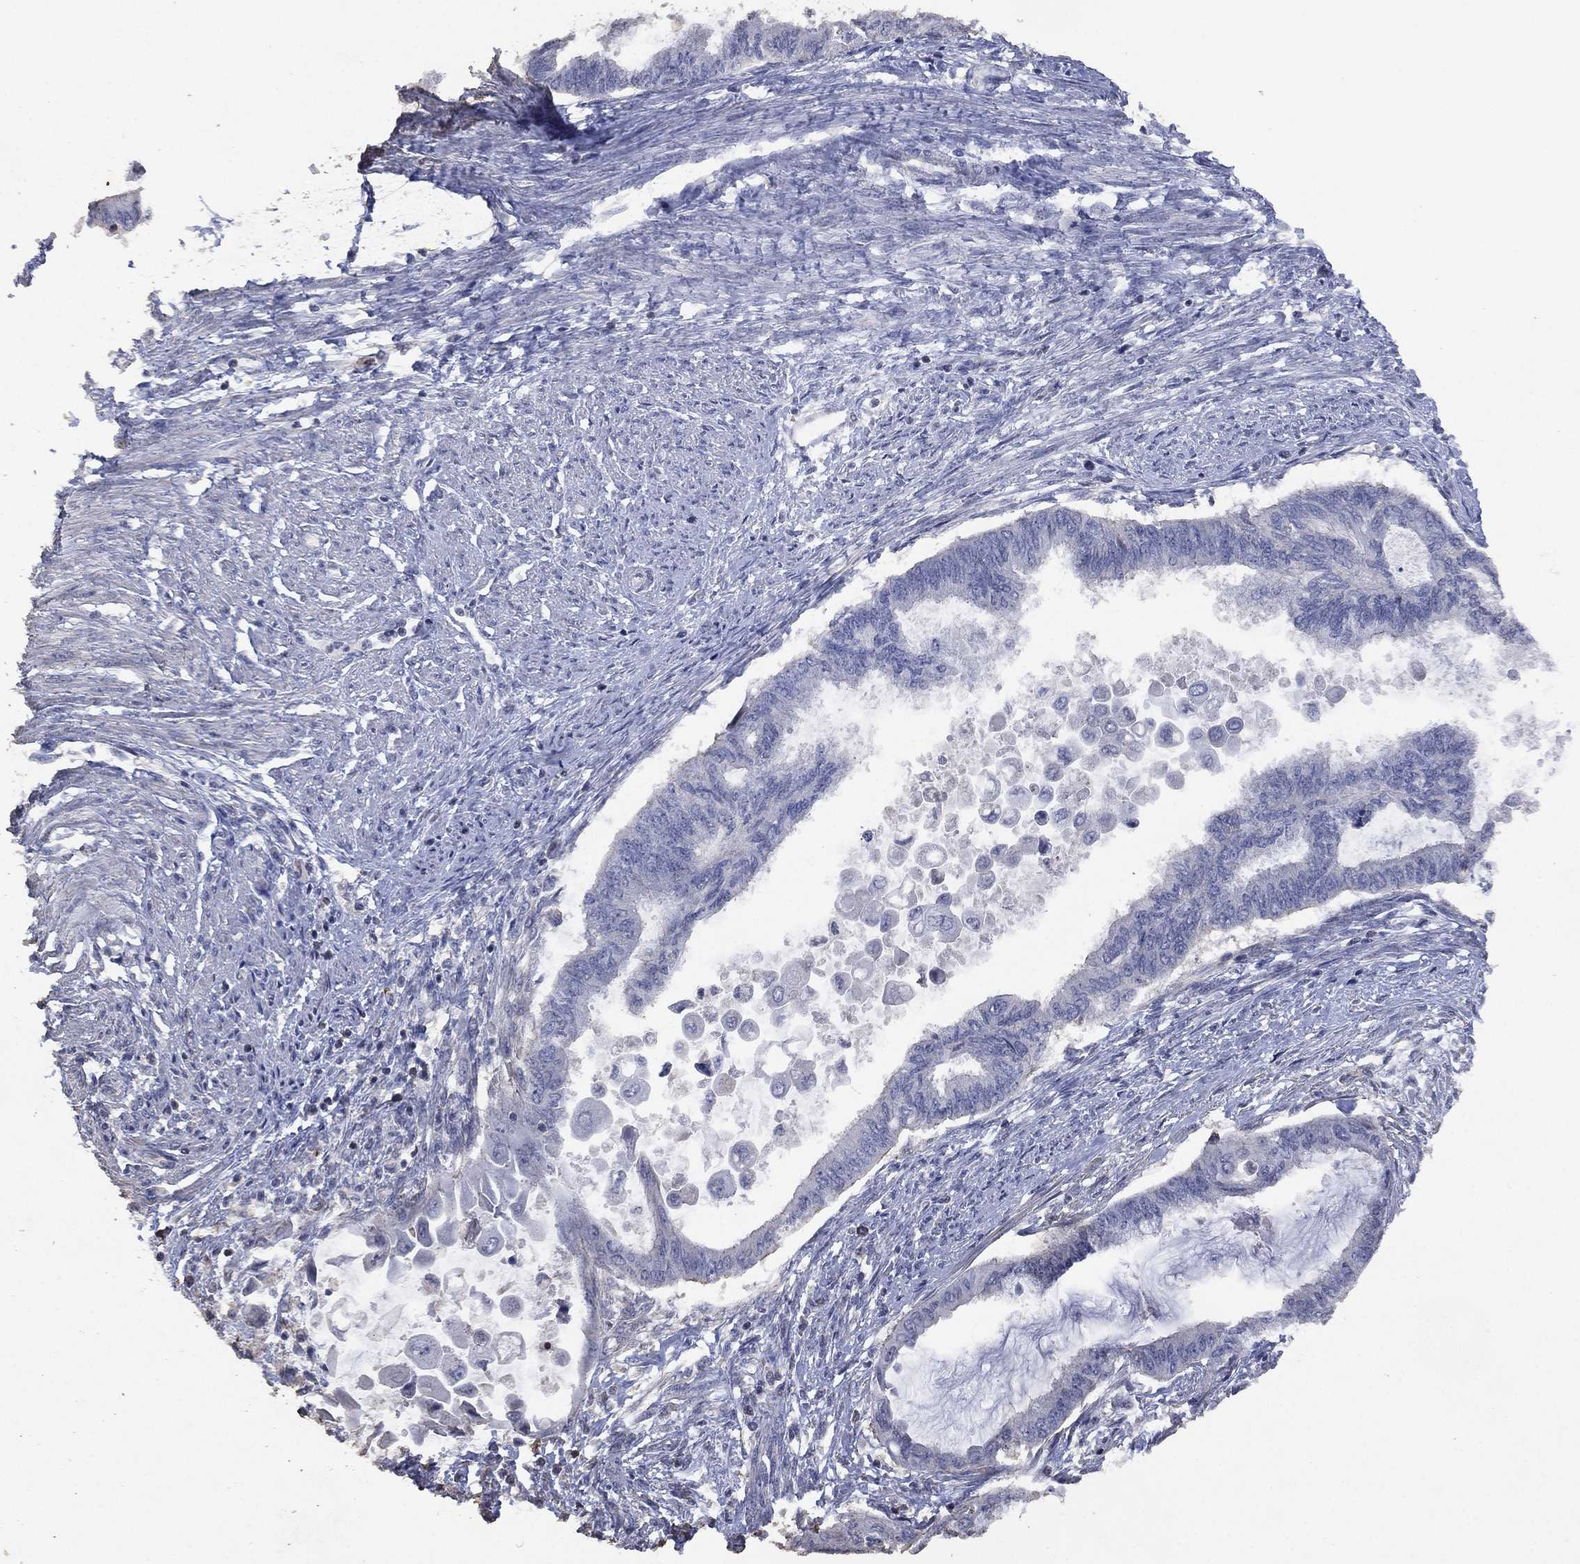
{"staining": {"intensity": "negative", "quantity": "none", "location": "none"}, "tissue": "endometrial cancer", "cell_type": "Tumor cells", "image_type": "cancer", "snomed": [{"axis": "morphology", "description": "Adenocarcinoma, NOS"}, {"axis": "topography", "description": "Endometrium"}], "caption": "The photomicrograph exhibits no significant positivity in tumor cells of endometrial cancer.", "gene": "ADPRHL1", "patient": {"sex": "female", "age": 86}}